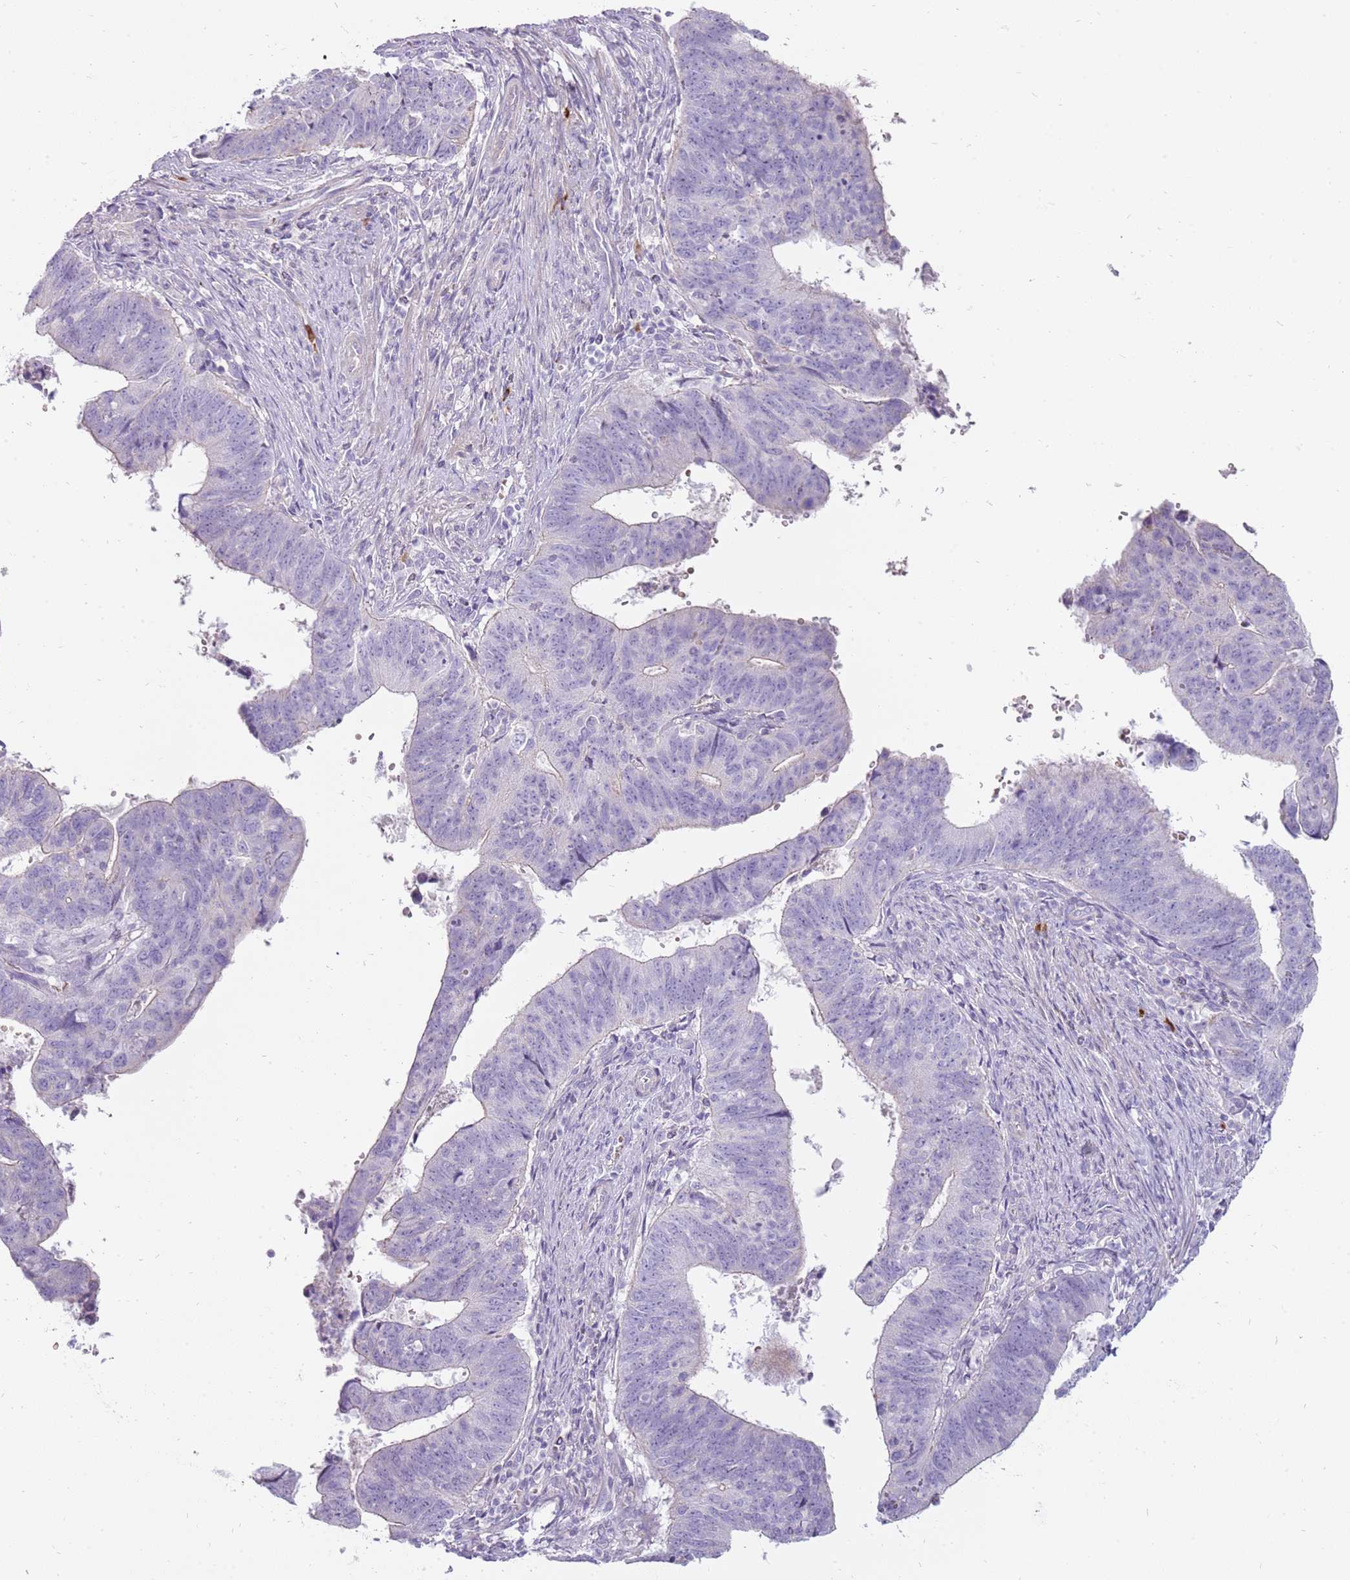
{"staining": {"intensity": "negative", "quantity": "none", "location": "none"}, "tissue": "stomach cancer", "cell_type": "Tumor cells", "image_type": "cancer", "snomed": [{"axis": "morphology", "description": "Adenocarcinoma, NOS"}, {"axis": "topography", "description": "Stomach"}], "caption": "The IHC image has no significant expression in tumor cells of stomach adenocarcinoma tissue.", "gene": "MCUB", "patient": {"sex": "male", "age": 59}}